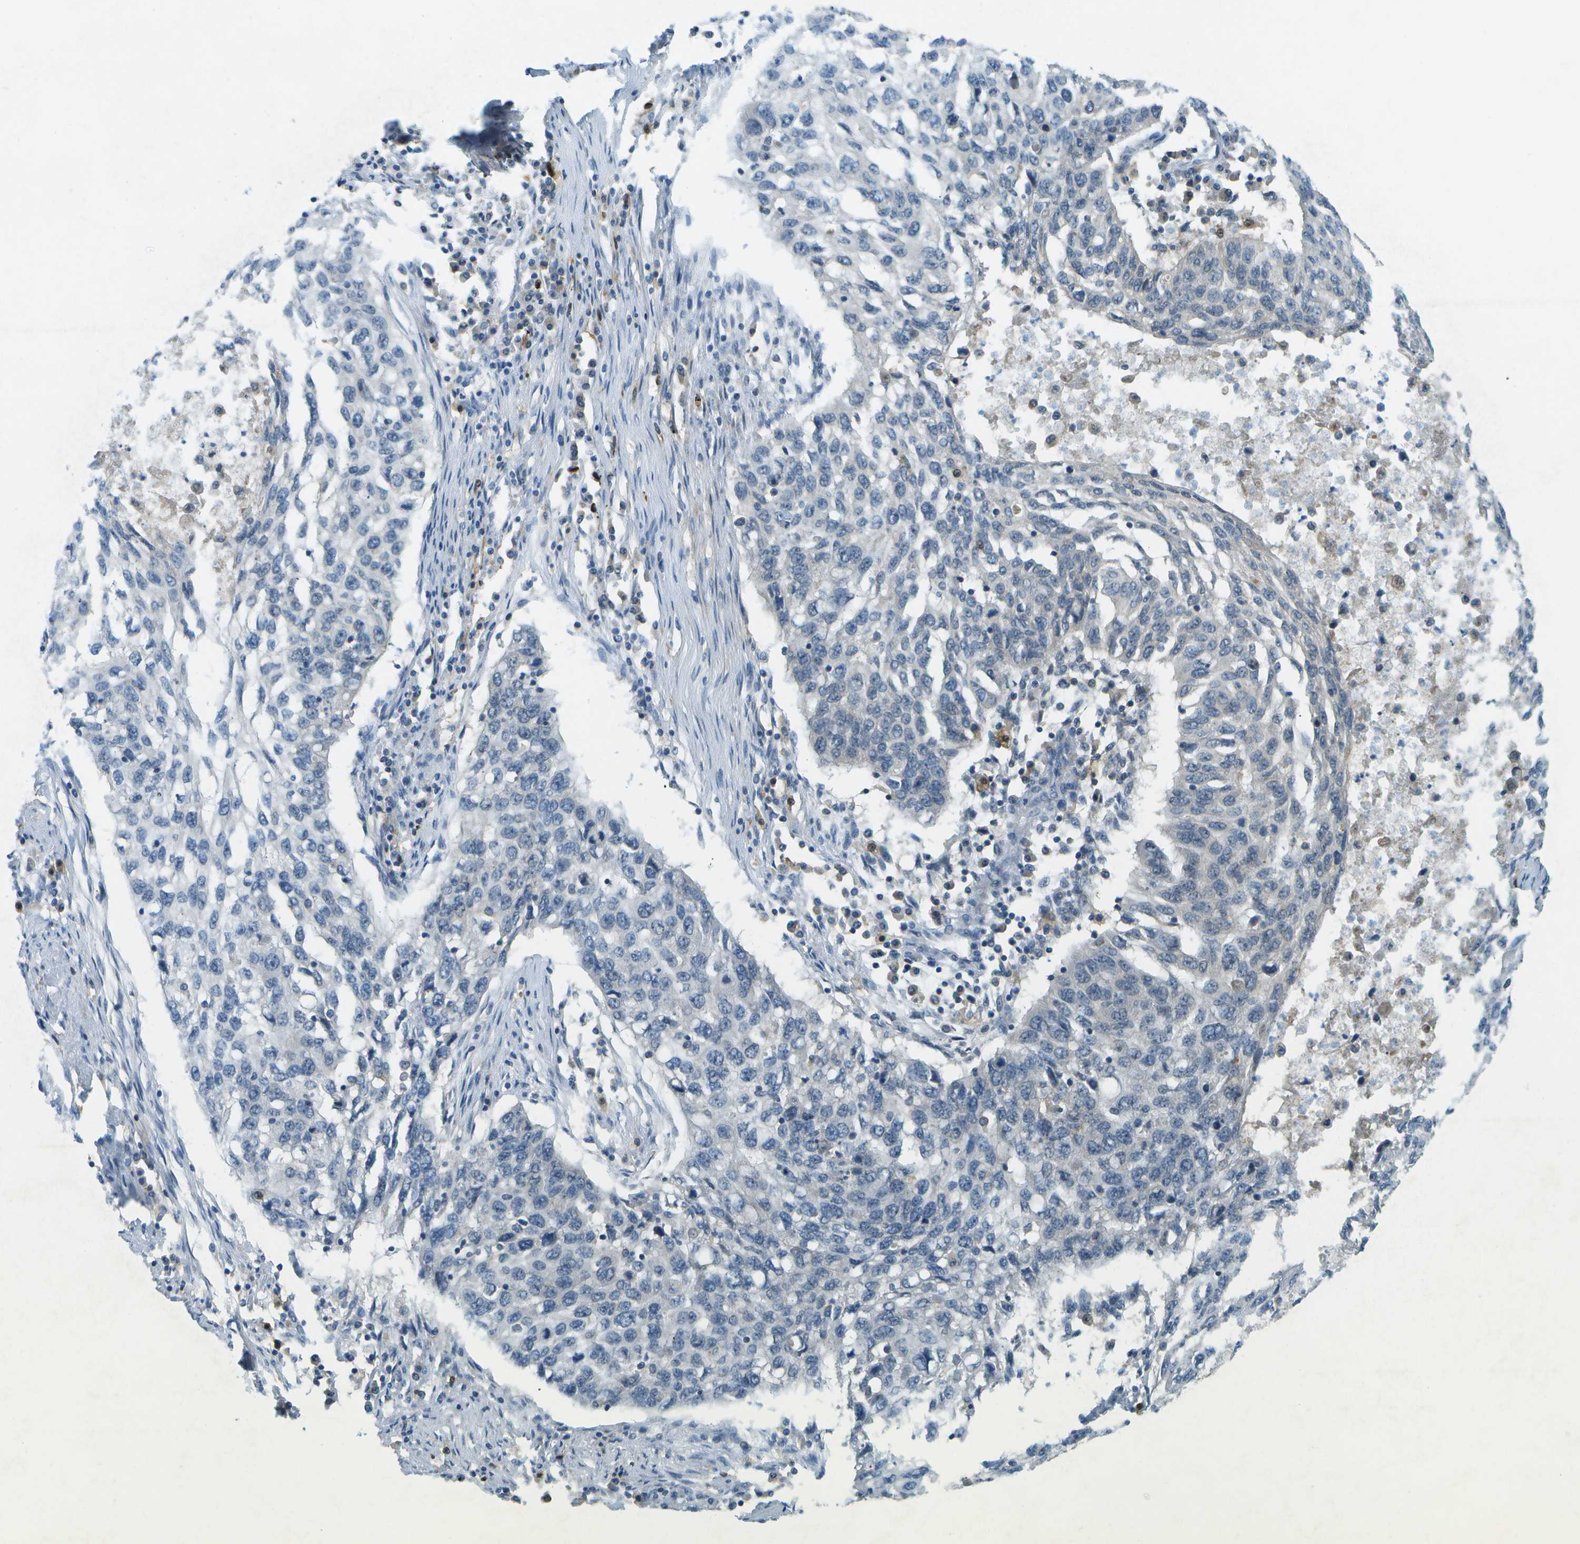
{"staining": {"intensity": "negative", "quantity": "none", "location": "none"}, "tissue": "lung cancer", "cell_type": "Tumor cells", "image_type": "cancer", "snomed": [{"axis": "morphology", "description": "Squamous cell carcinoma, NOS"}, {"axis": "topography", "description": "Lung"}], "caption": "This is a micrograph of IHC staining of lung cancer (squamous cell carcinoma), which shows no staining in tumor cells.", "gene": "CDH23", "patient": {"sex": "female", "age": 63}}